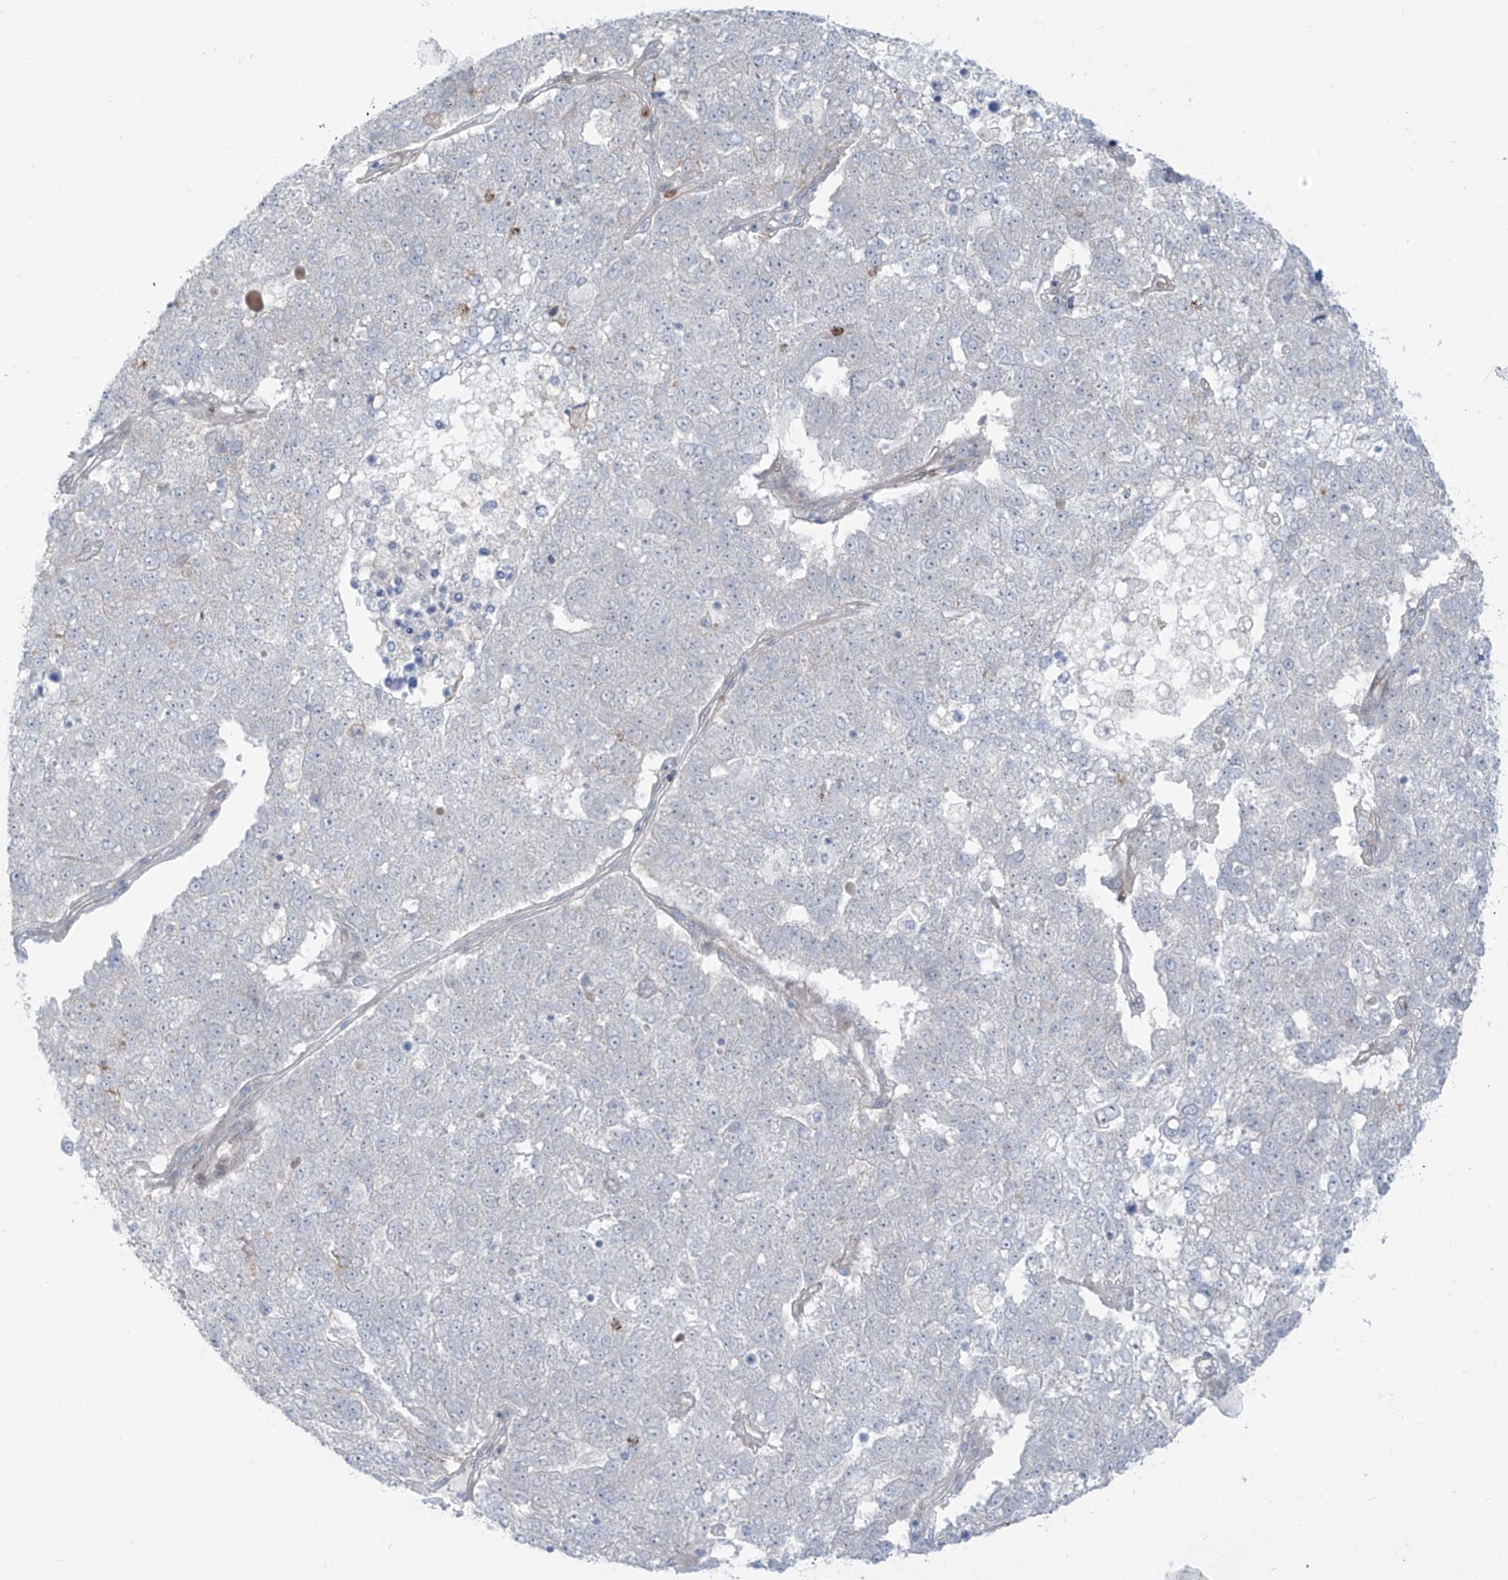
{"staining": {"intensity": "weak", "quantity": "<25%", "location": "nuclear"}, "tissue": "pancreatic cancer", "cell_type": "Tumor cells", "image_type": "cancer", "snomed": [{"axis": "morphology", "description": "Adenocarcinoma, NOS"}, {"axis": "topography", "description": "Pancreas"}], "caption": "This is an immunohistochemistry (IHC) histopathology image of pancreatic adenocarcinoma. There is no positivity in tumor cells.", "gene": "LIN9", "patient": {"sex": "female", "age": 61}}